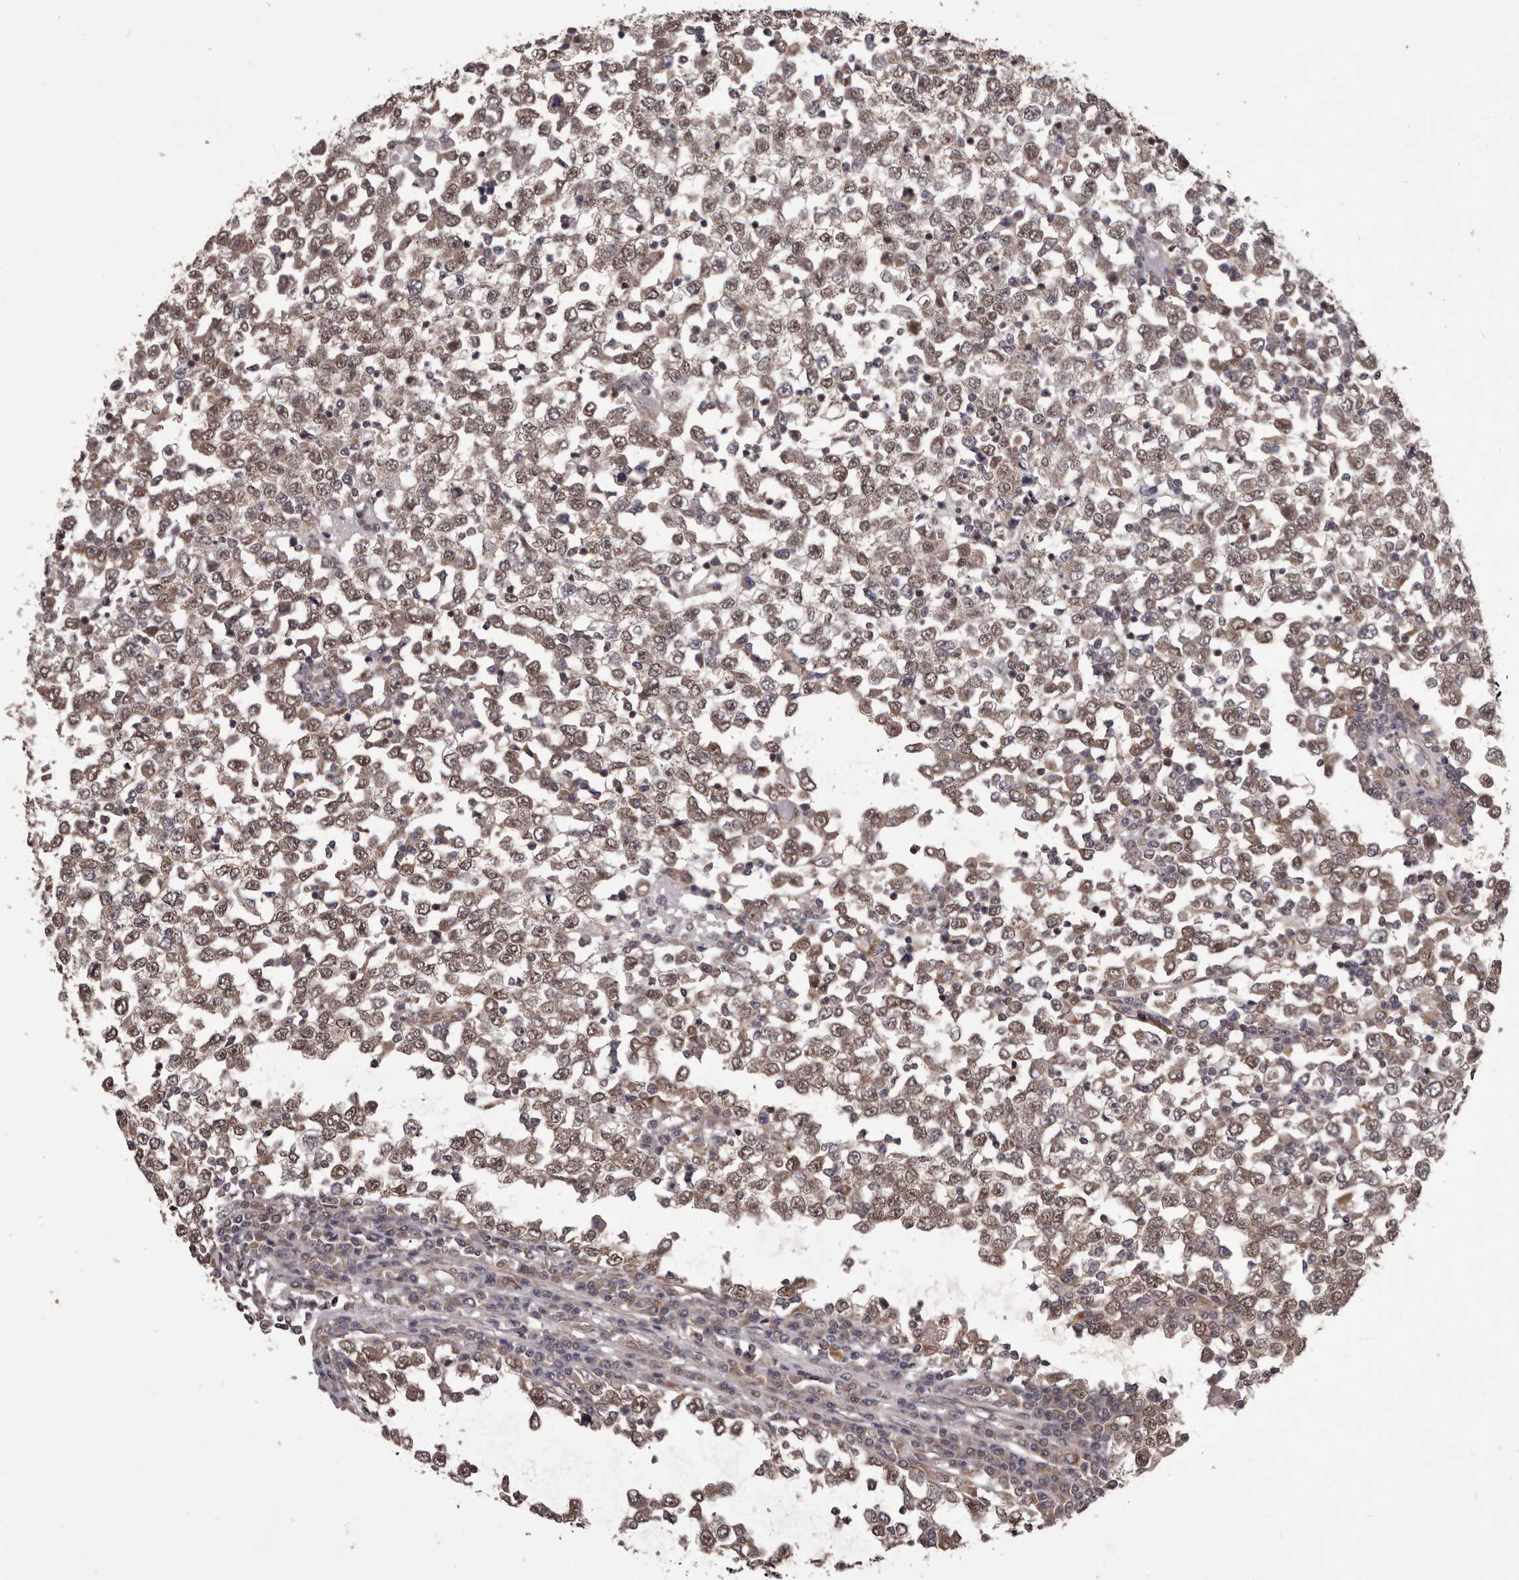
{"staining": {"intensity": "weak", "quantity": ">75%", "location": "cytoplasmic/membranous,nuclear"}, "tissue": "testis cancer", "cell_type": "Tumor cells", "image_type": "cancer", "snomed": [{"axis": "morphology", "description": "Seminoma, NOS"}, {"axis": "topography", "description": "Testis"}], "caption": "Immunohistochemical staining of human testis seminoma displays low levels of weak cytoplasmic/membranous and nuclear protein staining in approximately >75% of tumor cells. (brown staining indicates protein expression, while blue staining denotes nuclei).", "gene": "CELF3", "patient": {"sex": "male", "age": 65}}